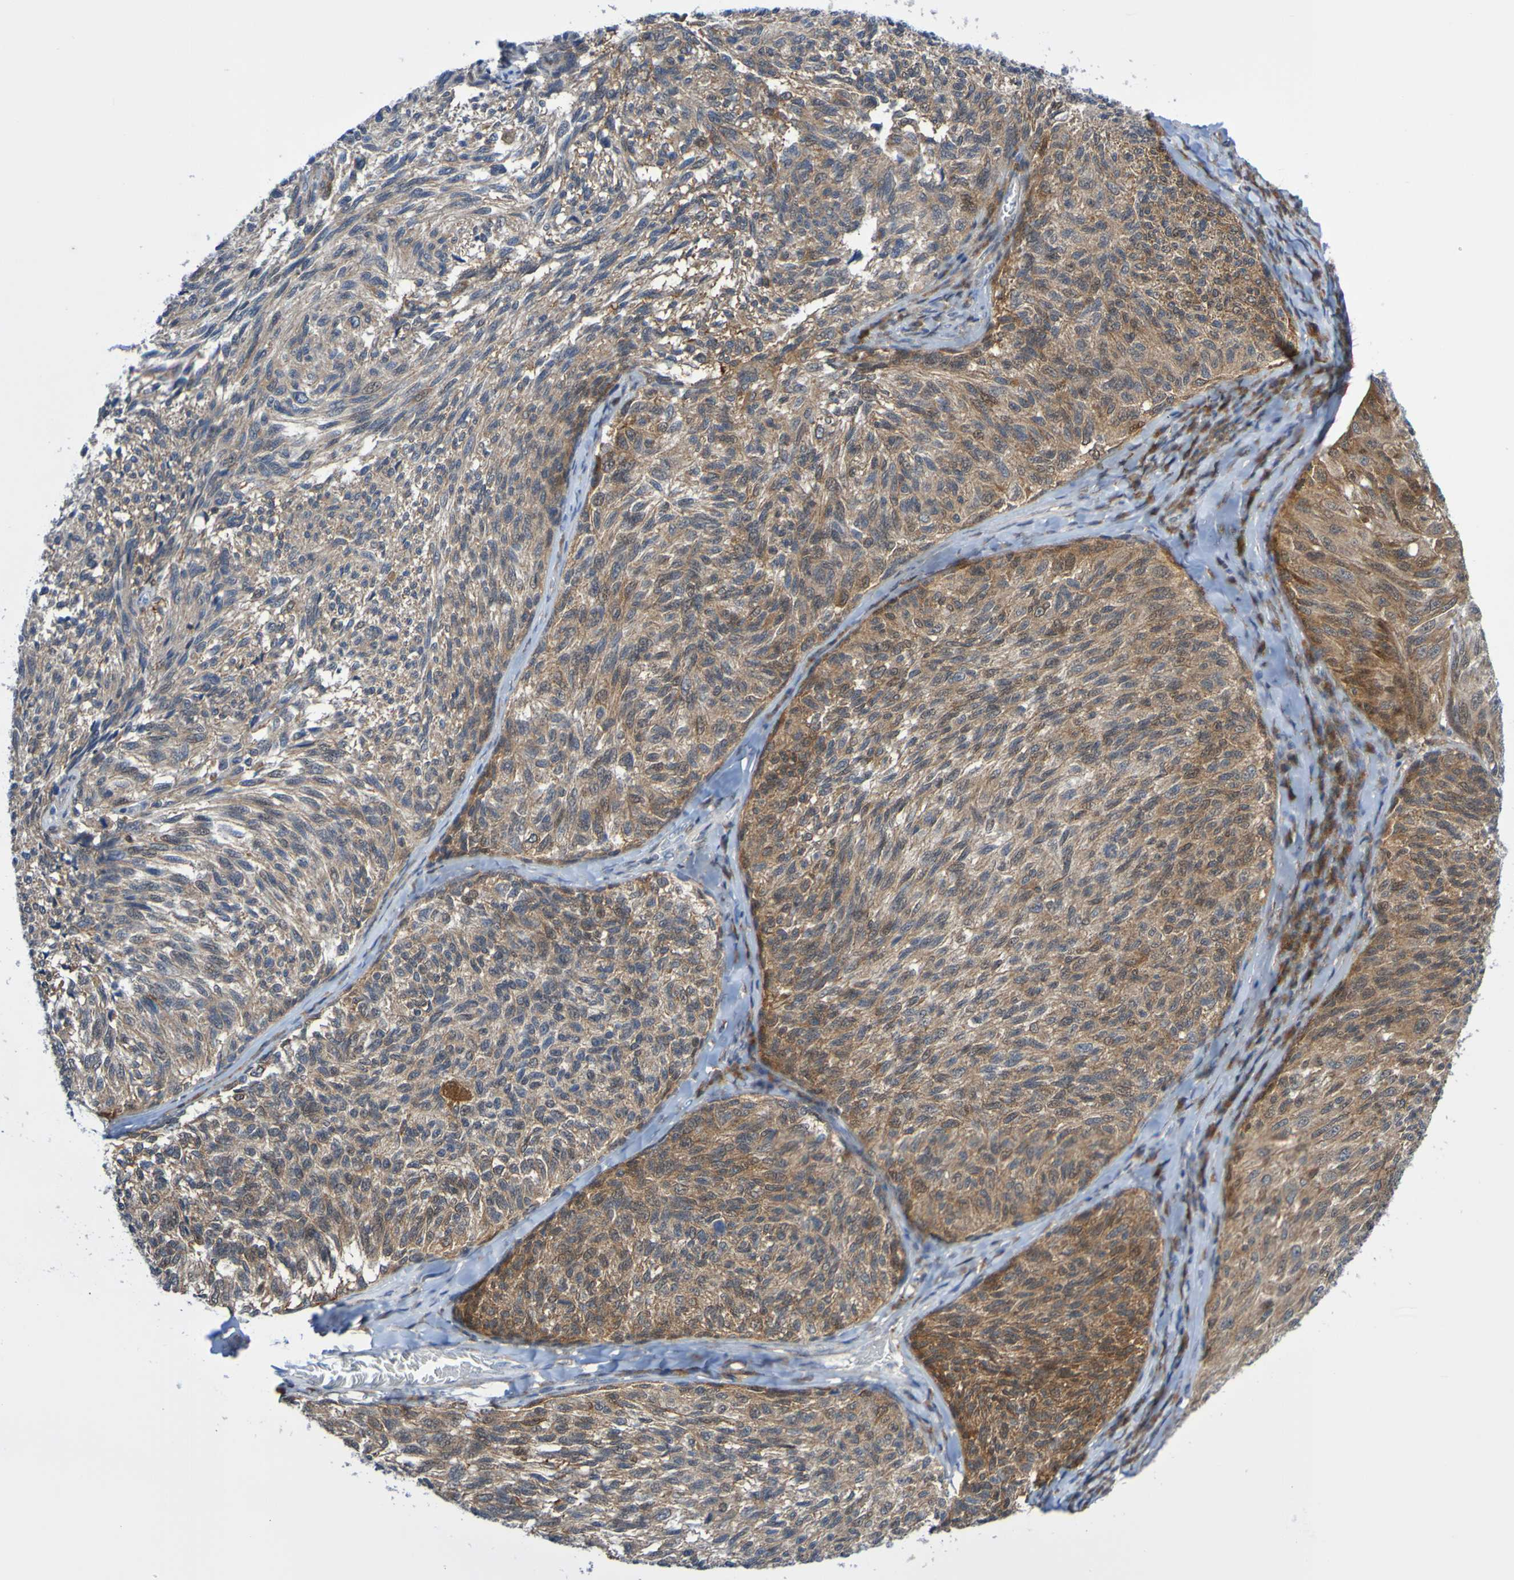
{"staining": {"intensity": "moderate", "quantity": ">75%", "location": "cytoplasmic/membranous"}, "tissue": "melanoma", "cell_type": "Tumor cells", "image_type": "cancer", "snomed": [{"axis": "morphology", "description": "Malignant melanoma, NOS"}, {"axis": "topography", "description": "Skin"}], "caption": "Immunohistochemical staining of melanoma demonstrates medium levels of moderate cytoplasmic/membranous protein staining in about >75% of tumor cells.", "gene": "ATIC", "patient": {"sex": "female", "age": 73}}